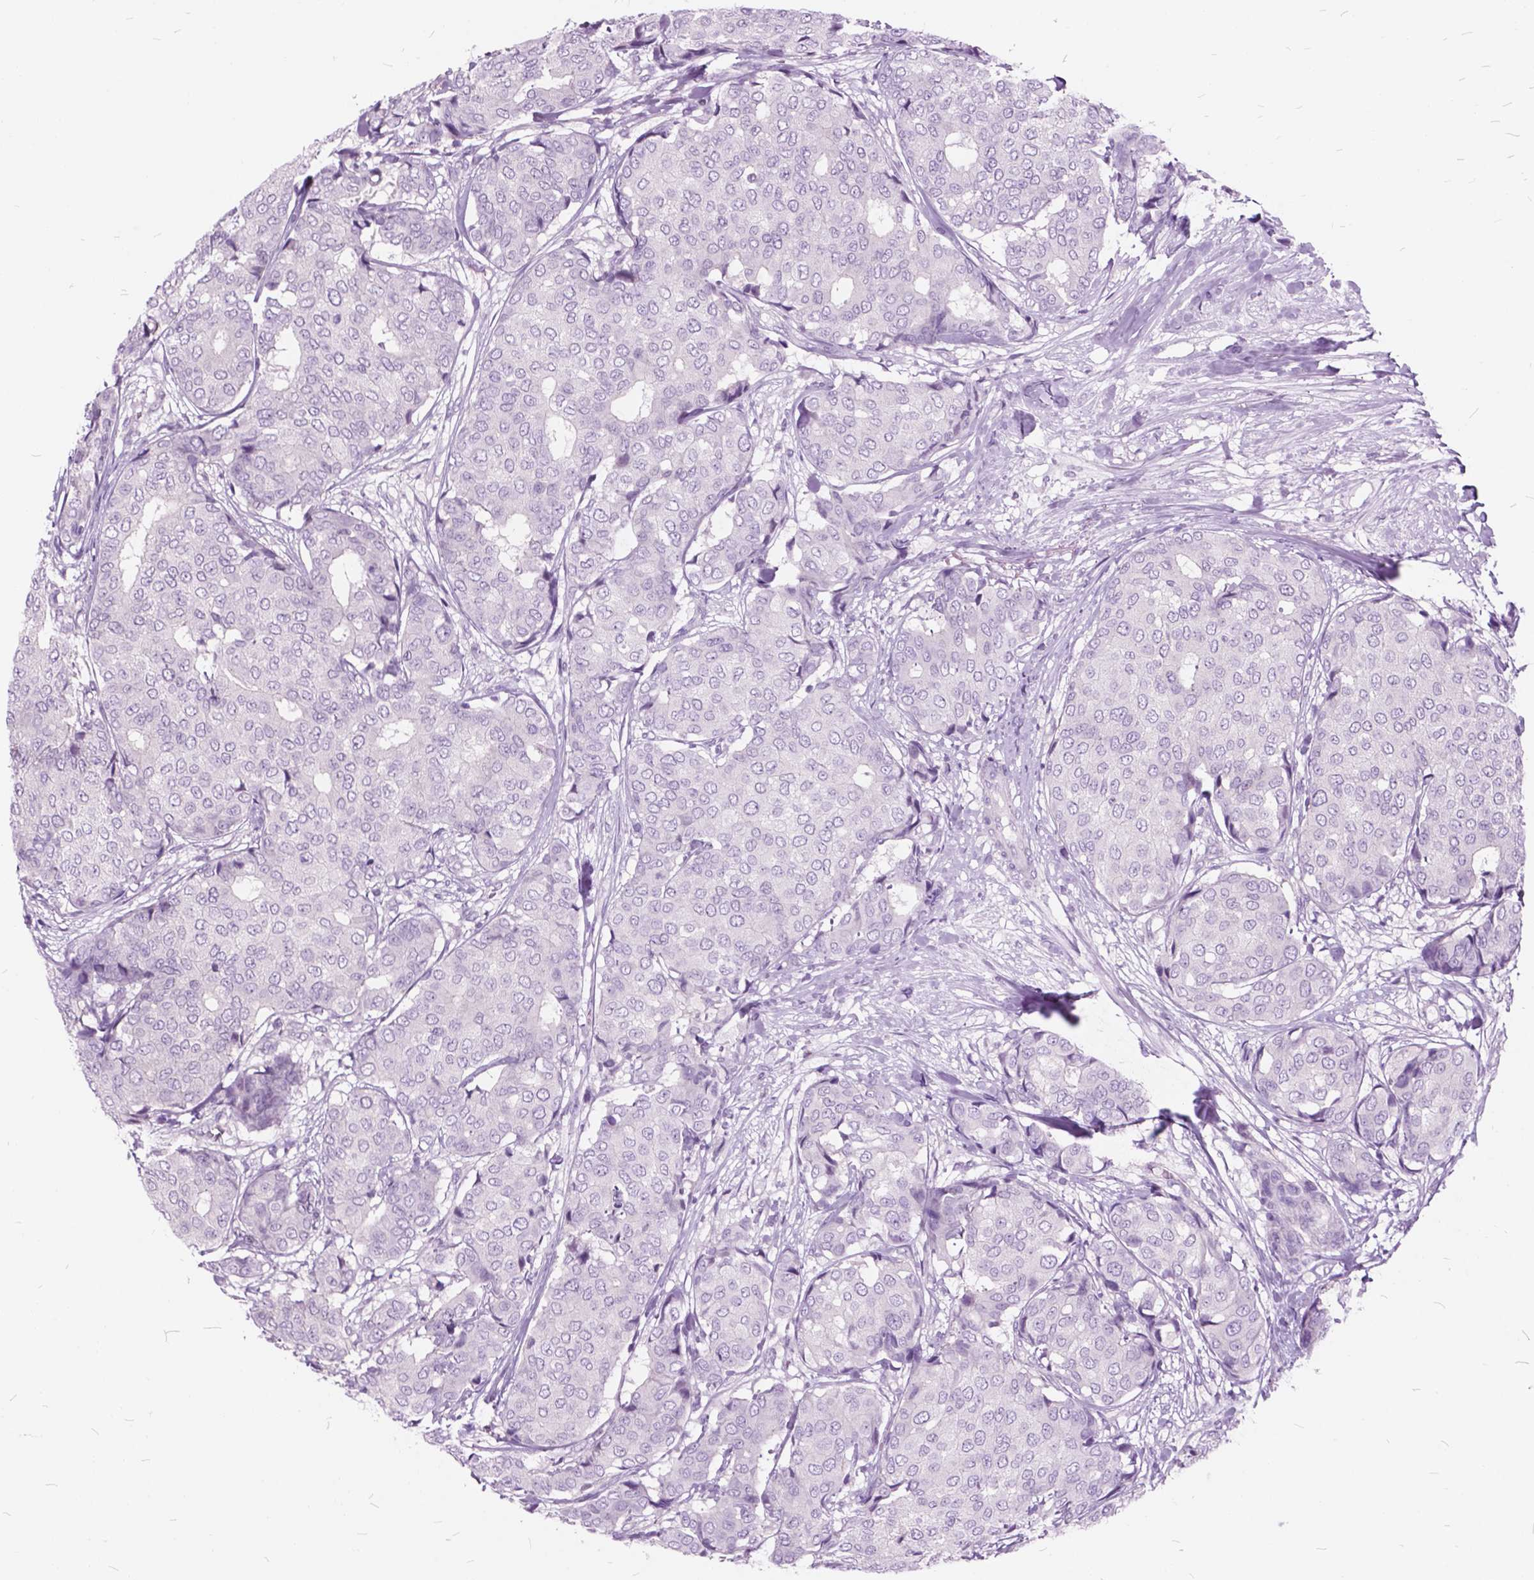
{"staining": {"intensity": "negative", "quantity": "none", "location": "none"}, "tissue": "breast cancer", "cell_type": "Tumor cells", "image_type": "cancer", "snomed": [{"axis": "morphology", "description": "Duct carcinoma"}, {"axis": "topography", "description": "Breast"}], "caption": "Intraductal carcinoma (breast) stained for a protein using immunohistochemistry (IHC) displays no positivity tumor cells.", "gene": "SP140", "patient": {"sex": "female", "age": 75}}